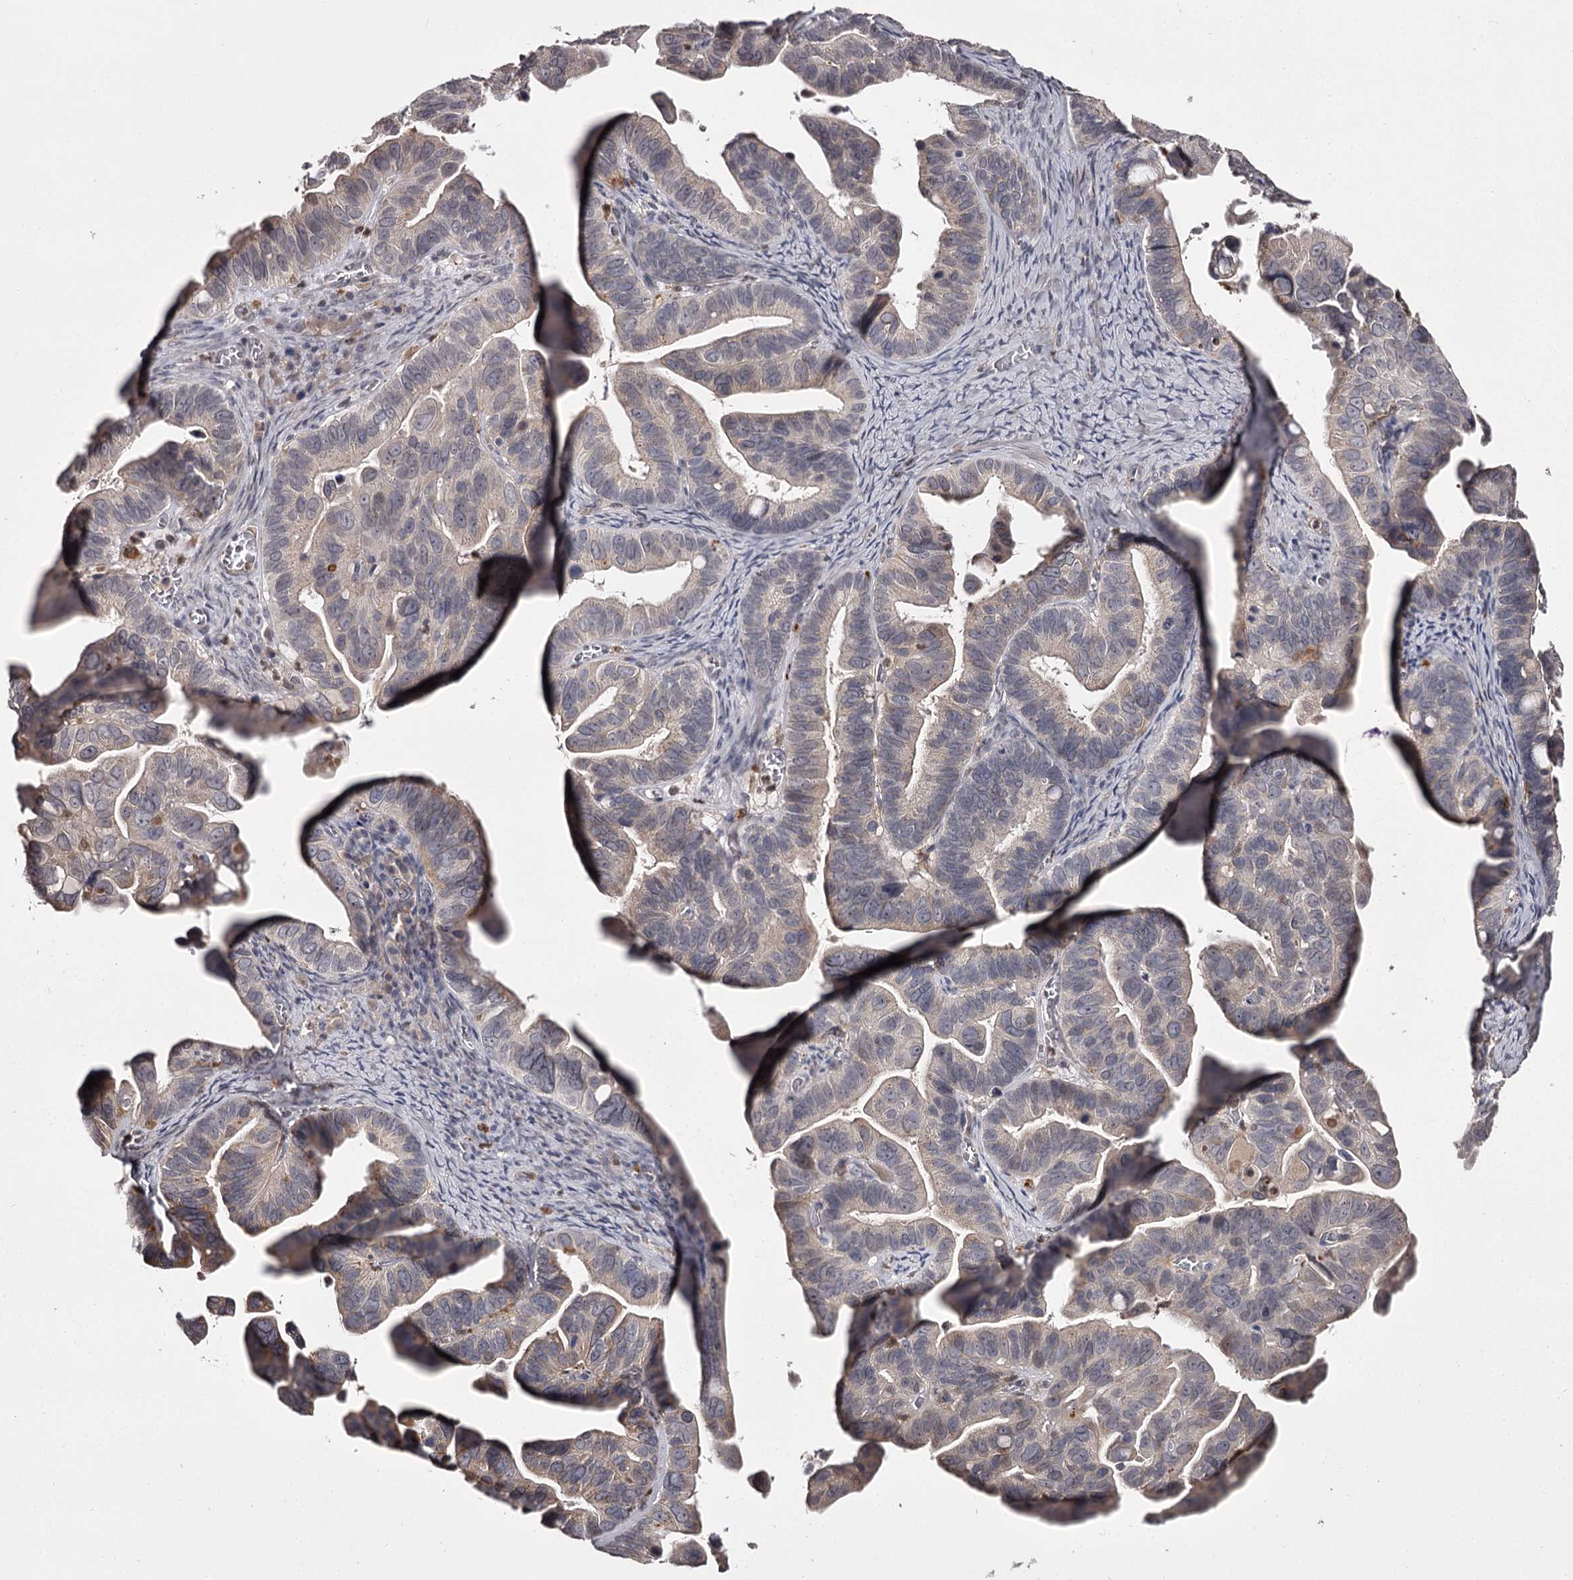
{"staining": {"intensity": "negative", "quantity": "none", "location": "none"}, "tissue": "ovarian cancer", "cell_type": "Tumor cells", "image_type": "cancer", "snomed": [{"axis": "morphology", "description": "Cystadenocarcinoma, serous, NOS"}, {"axis": "topography", "description": "Ovary"}], "caption": "There is no significant expression in tumor cells of ovarian cancer (serous cystadenocarcinoma).", "gene": "SLC32A1", "patient": {"sex": "female", "age": 56}}